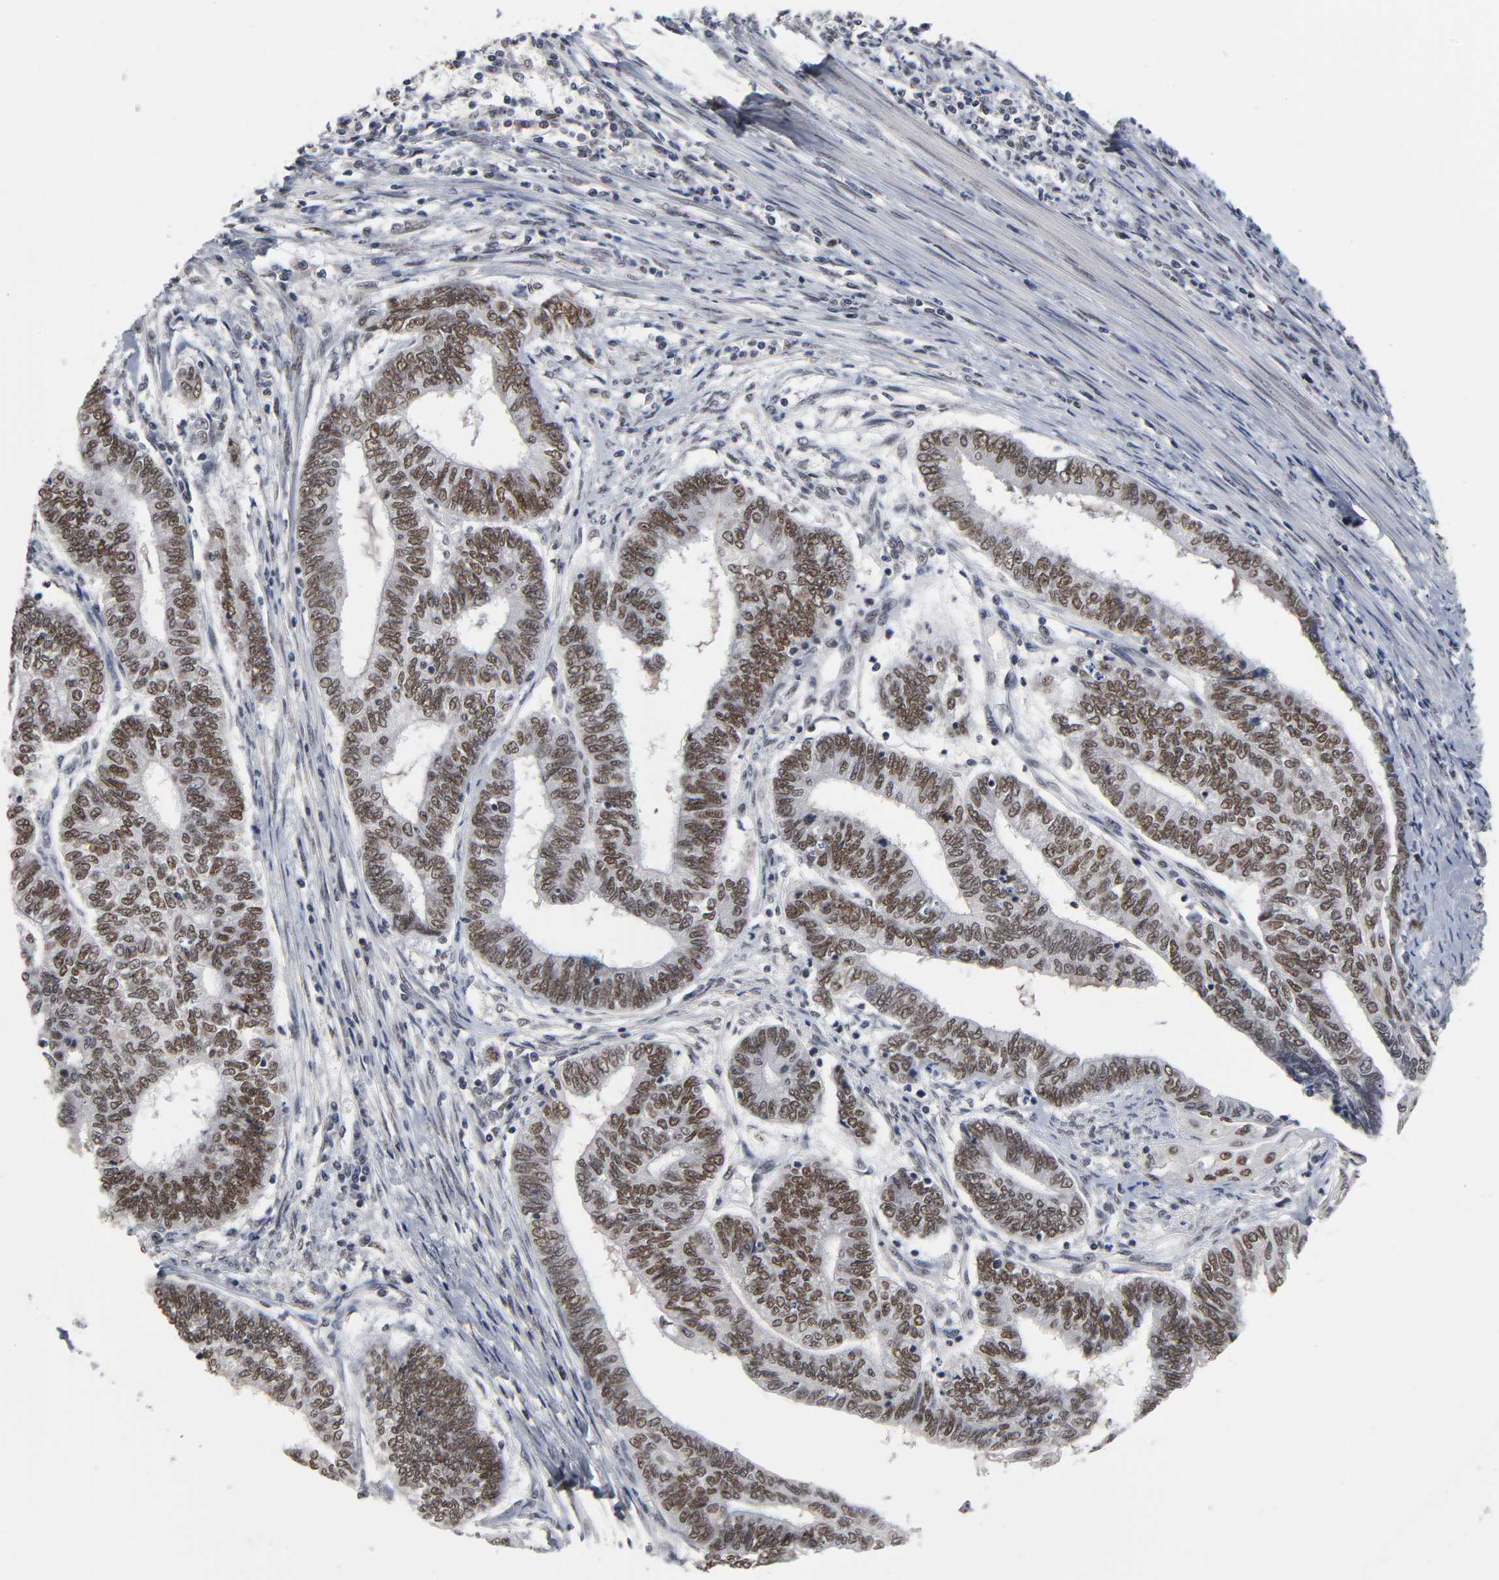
{"staining": {"intensity": "moderate", "quantity": ">75%", "location": "nuclear"}, "tissue": "endometrial cancer", "cell_type": "Tumor cells", "image_type": "cancer", "snomed": [{"axis": "morphology", "description": "Adenocarcinoma, NOS"}, {"axis": "topography", "description": "Uterus"}, {"axis": "topography", "description": "Endometrium"}], "caption": "Immunohistochemical staining of endometrial adenocarcinoma shows medium levels of moderate nuclear expression in about >75% of tumor cells. (Stains: DAB (3,3'-diaminobenzidine) in brown, nuclei in blue, Microscopy: brightfield microscopy at high magnification).", "gene": "TRIM33", "patient": {"sex": "female", "age": 70}}